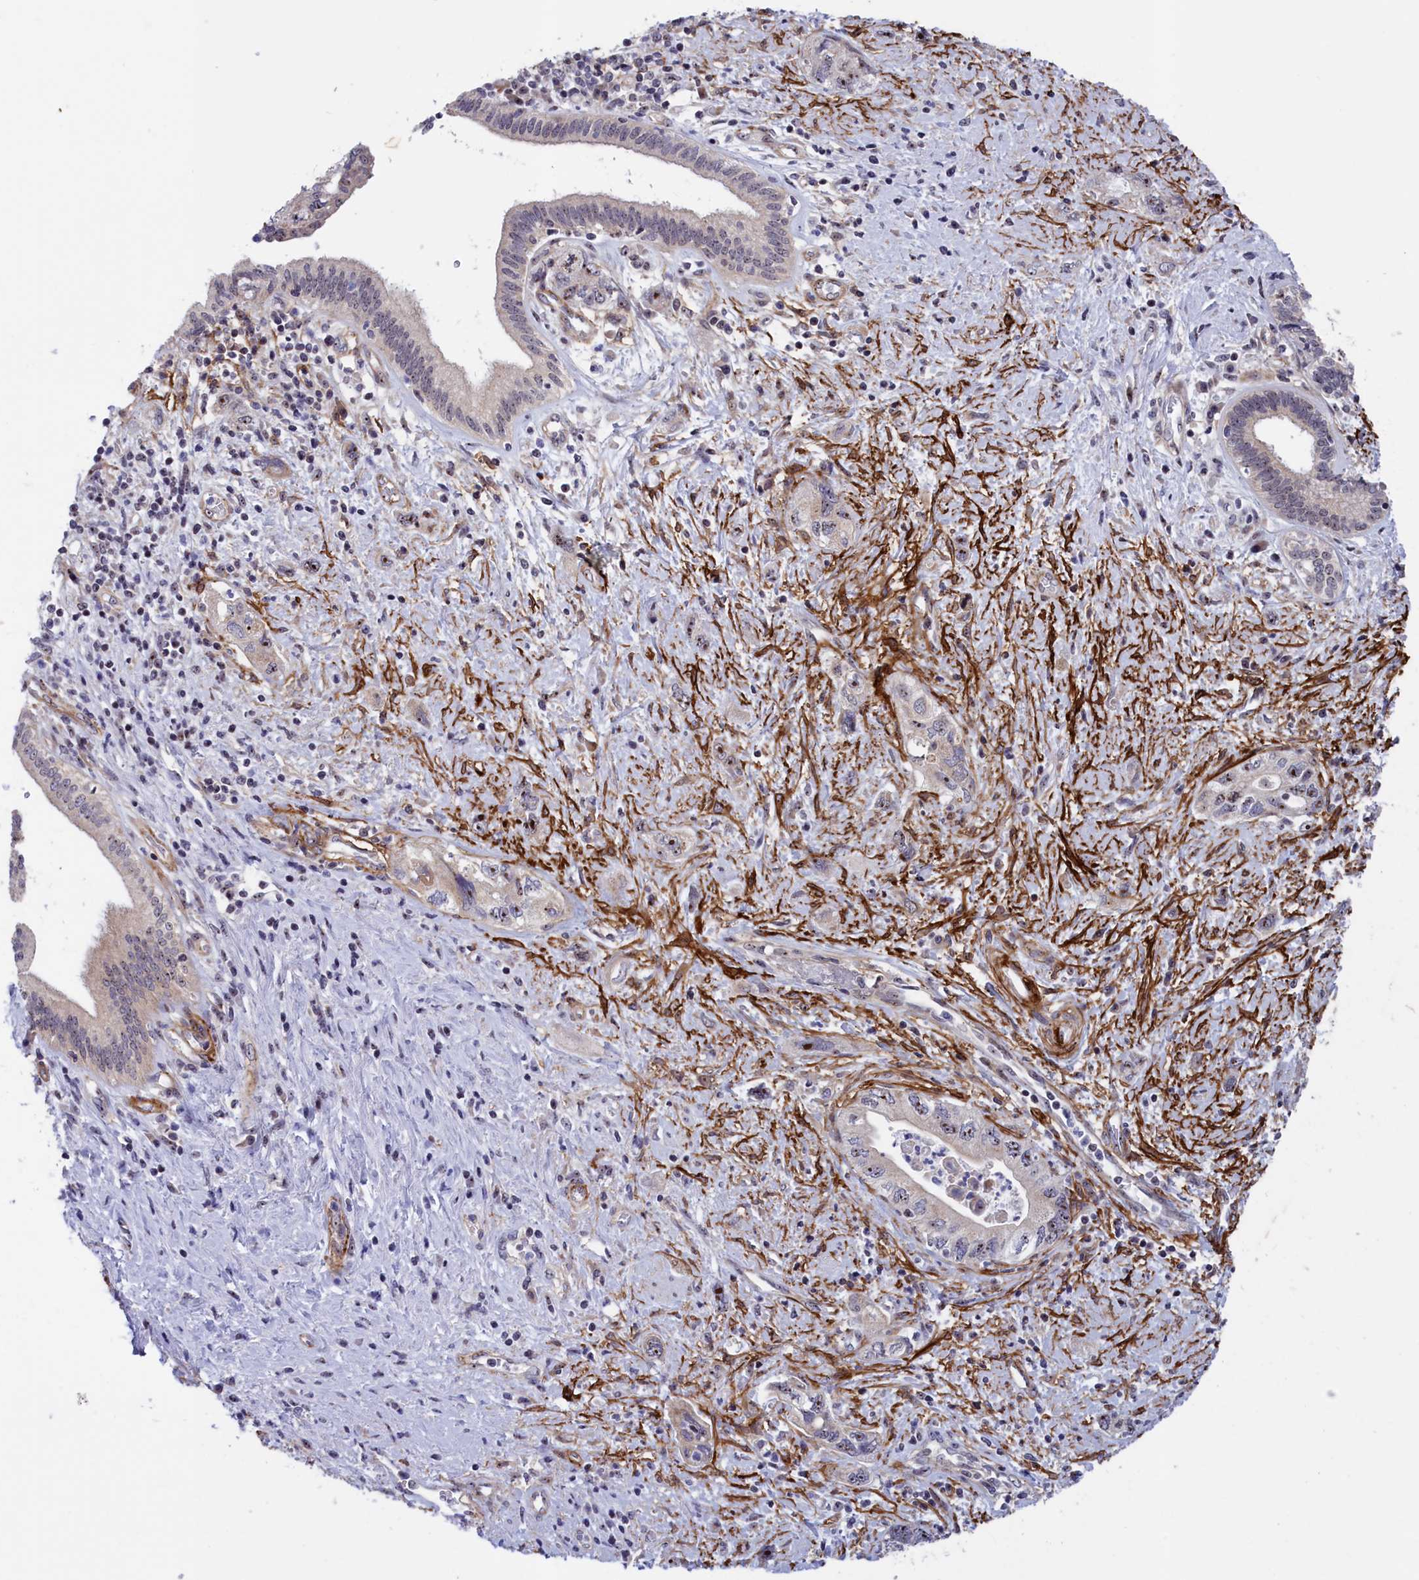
{"staining": {"intensity": "weak", "quantity": "<25%", "location": "nuclear"}, "tissue": "pancreatic cancer", "cell_type": "Tumor cells", "image_type": "cancer", "snomed": [{"axis": "morphology", "description": "Adenocarcinoma, NOS"}, {"axis": "topography", "description": "Pancreas"}], "caption": "IHC of pancreatic cancer reveals no expression in tumor cells.", "gene": "PPAN", "patient": {"sex": "female", "age": 73}}